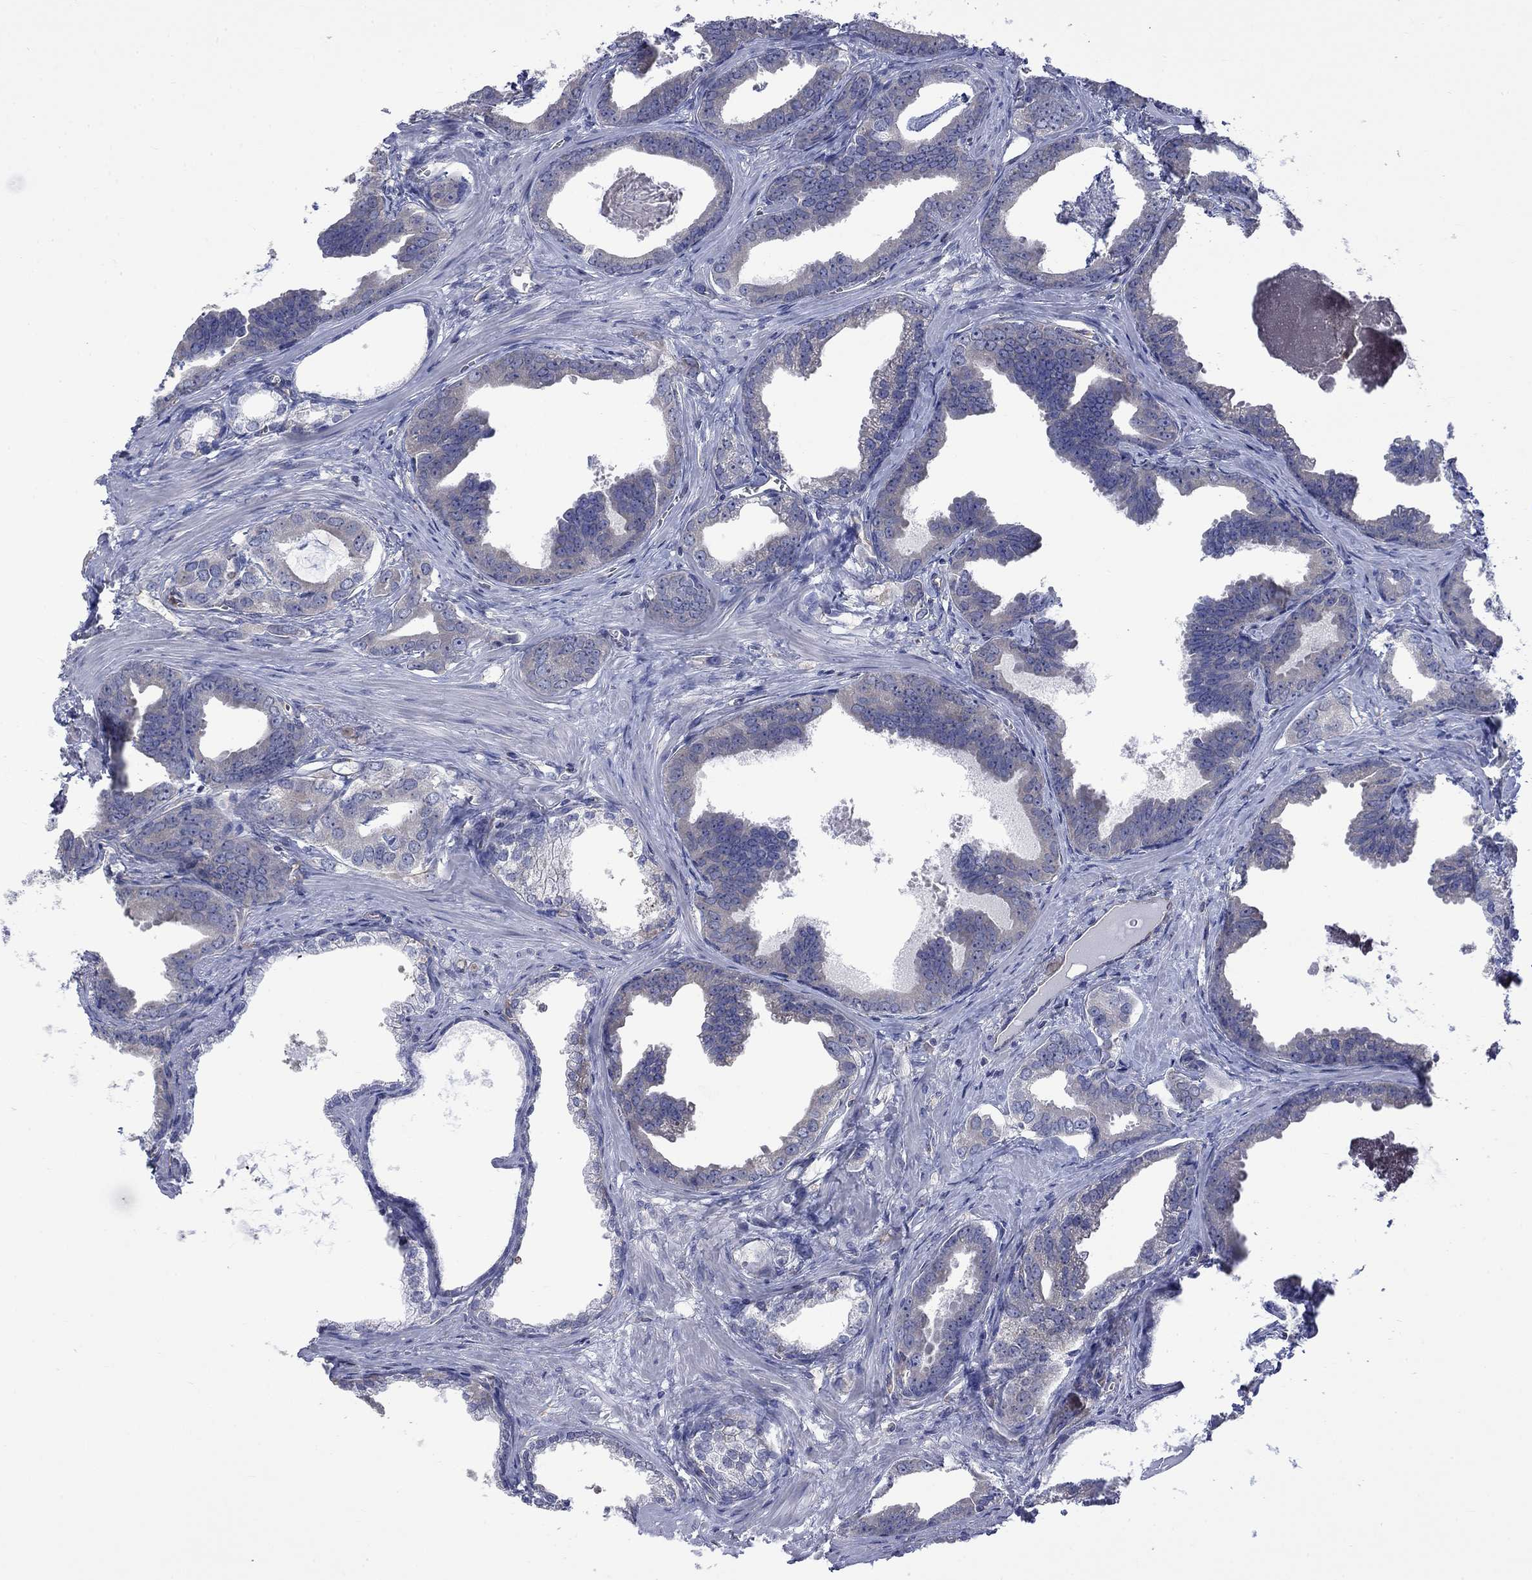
{"staining": {"intensity": "negative", "quantity": "none", "location": "none"}, "tissue": "prostate cancer", "cell_type": "Tumor cells", "image_type": "cancer", "snomed": [{"axis": "morphology", "description": "Adenocarcinoma, NOS"}, {"axis": "topography", "description": "Prostate"}], "caption": "This is an immunohistochemistry histopathology image of adenocarcinoma (prostate). There is no expression in tumor cells.", "gene": "CAMKK2", "patient": {"sex": "male", "age": 66}}